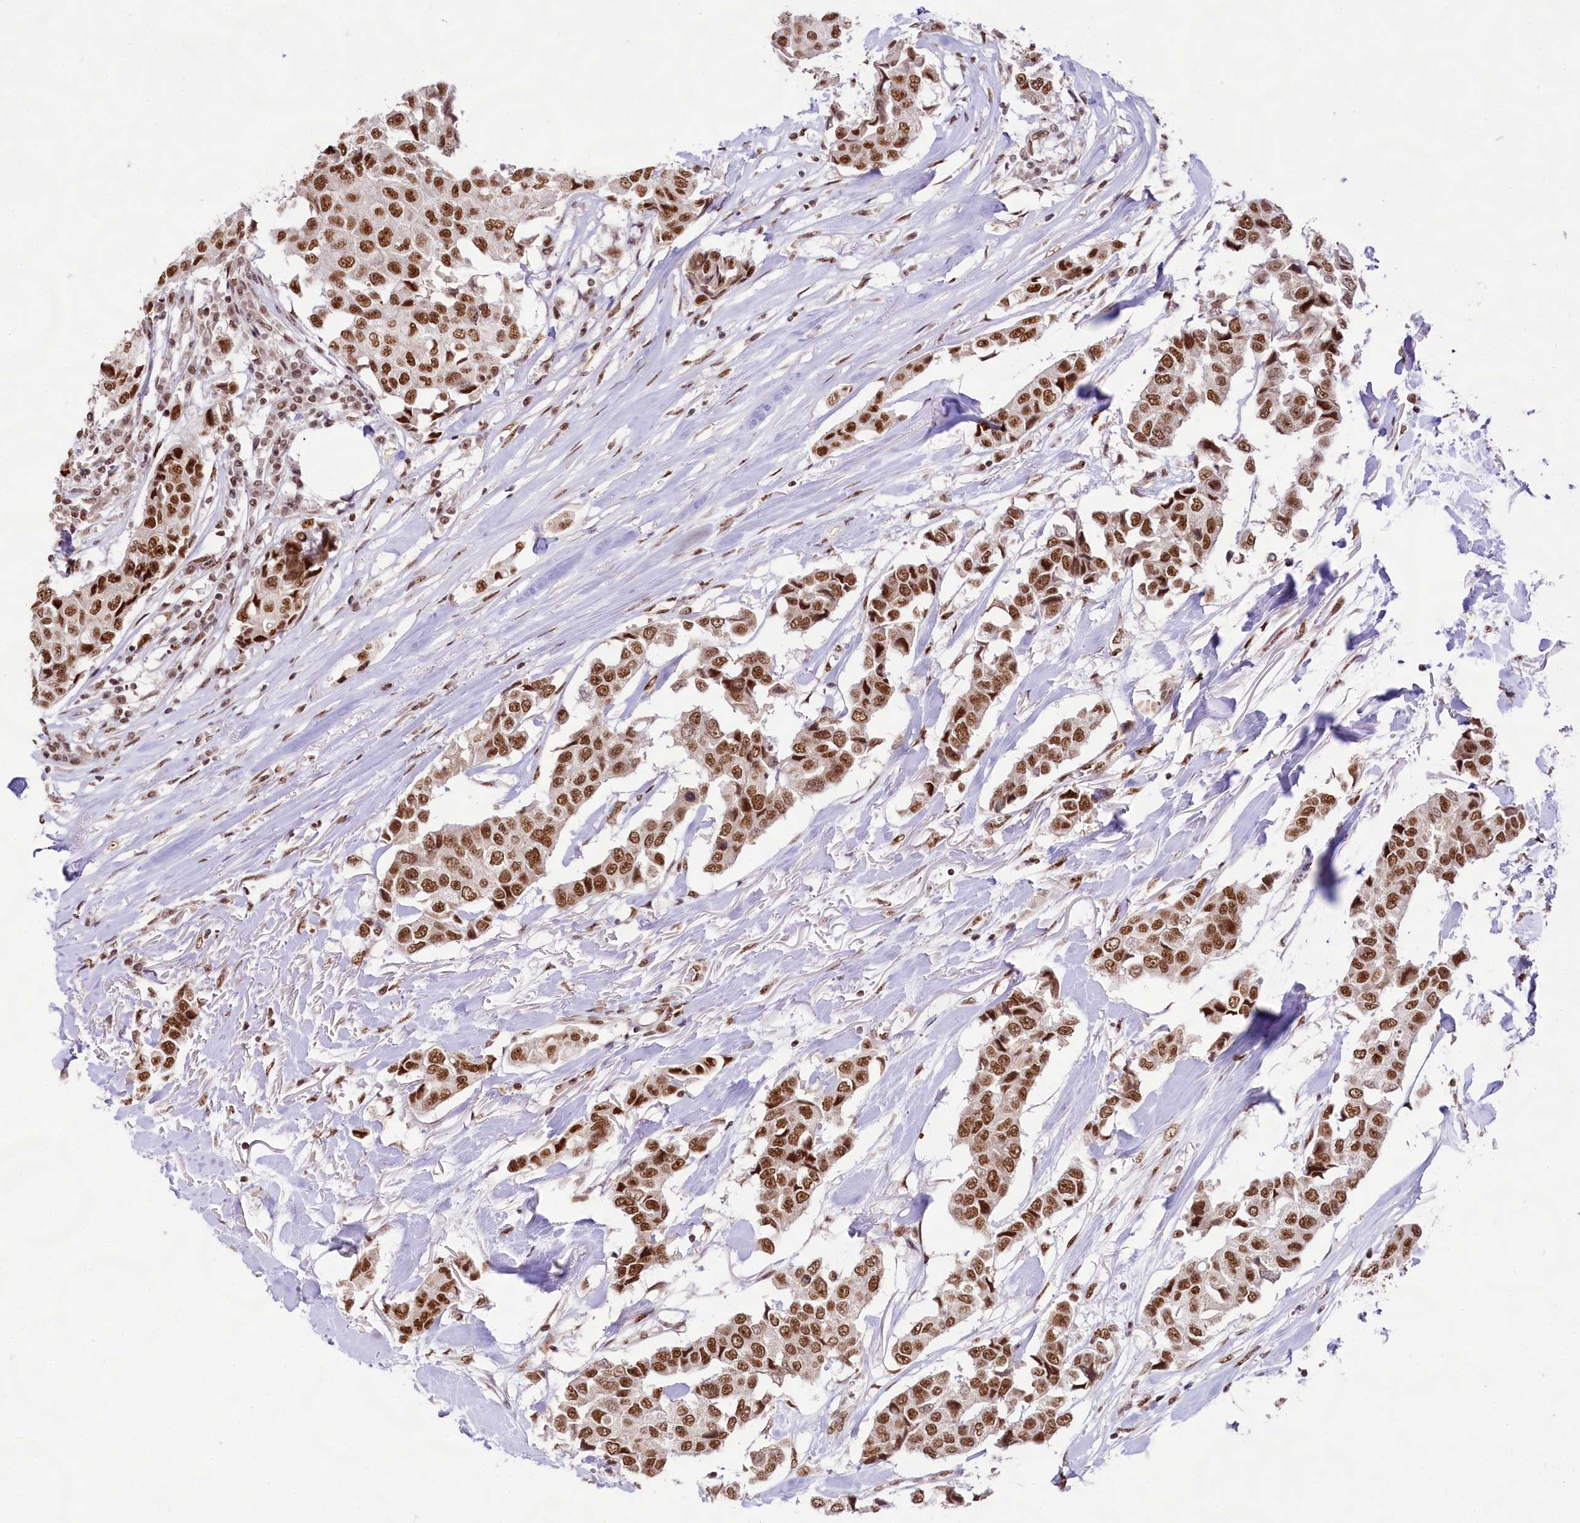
{"staining": {"intensity": "moderate", "quantity": ">75%", "location": "nuclear"}, "tissue": "breast cancer", "cell_type": "Tumor cells", "image_type": "cancer", "snomed": [{"axis": "morphology", "description": "Duct carcinoma"}, {"axis": "topography", "description": "Breast"}], "caption": "About >75% of tumor cells in breast cancer (invasive ductal carcinoma) demonstrate moderate nuclear protein expression as visualized by brown immunohistochemical staining.", "gene": "HIRA", "patient": {"sex": "female", "age": 80}}